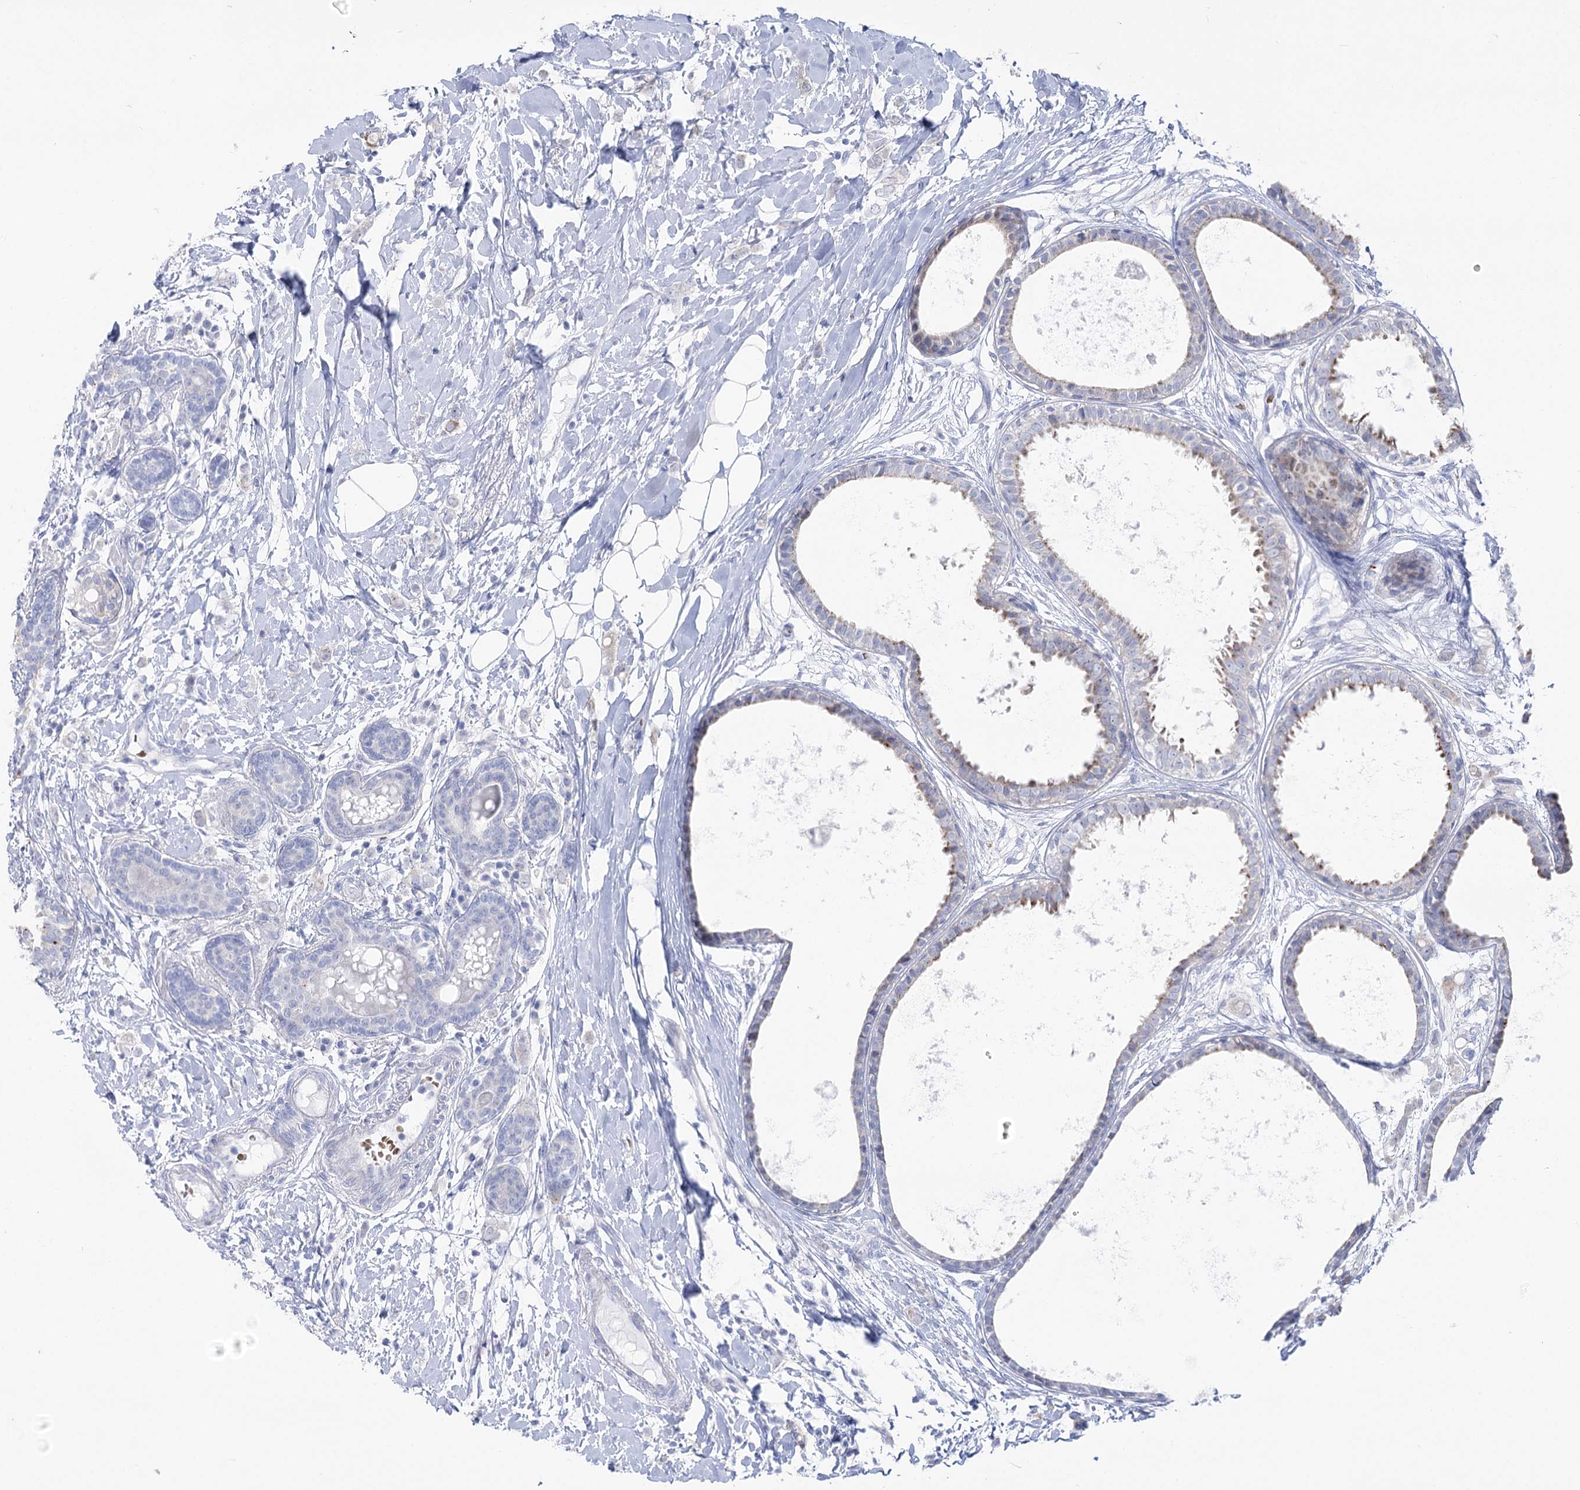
{"staining": {"intensity": "negative", "quantity": "none", "location": "none"}, "tissue": "breast cancer", "cell_type": "Tumor cells", "image_type": "cancer", "snomed": [{"axis": "morphology", "description": "Normal tissue, NOS"}, {"axis": "morphology", "description": "Lobular carcinoma"}, {"axis": "topography", "description": "Breast"}], "caption": "IHC photomicrograph of neoplastic tissue: human breast cancer (lobular carcinoma) stained with DAB shows no significant protein staining in tumor cells.", "gene": "SIAE", "patient": {"sex": "female", "age": 47}}